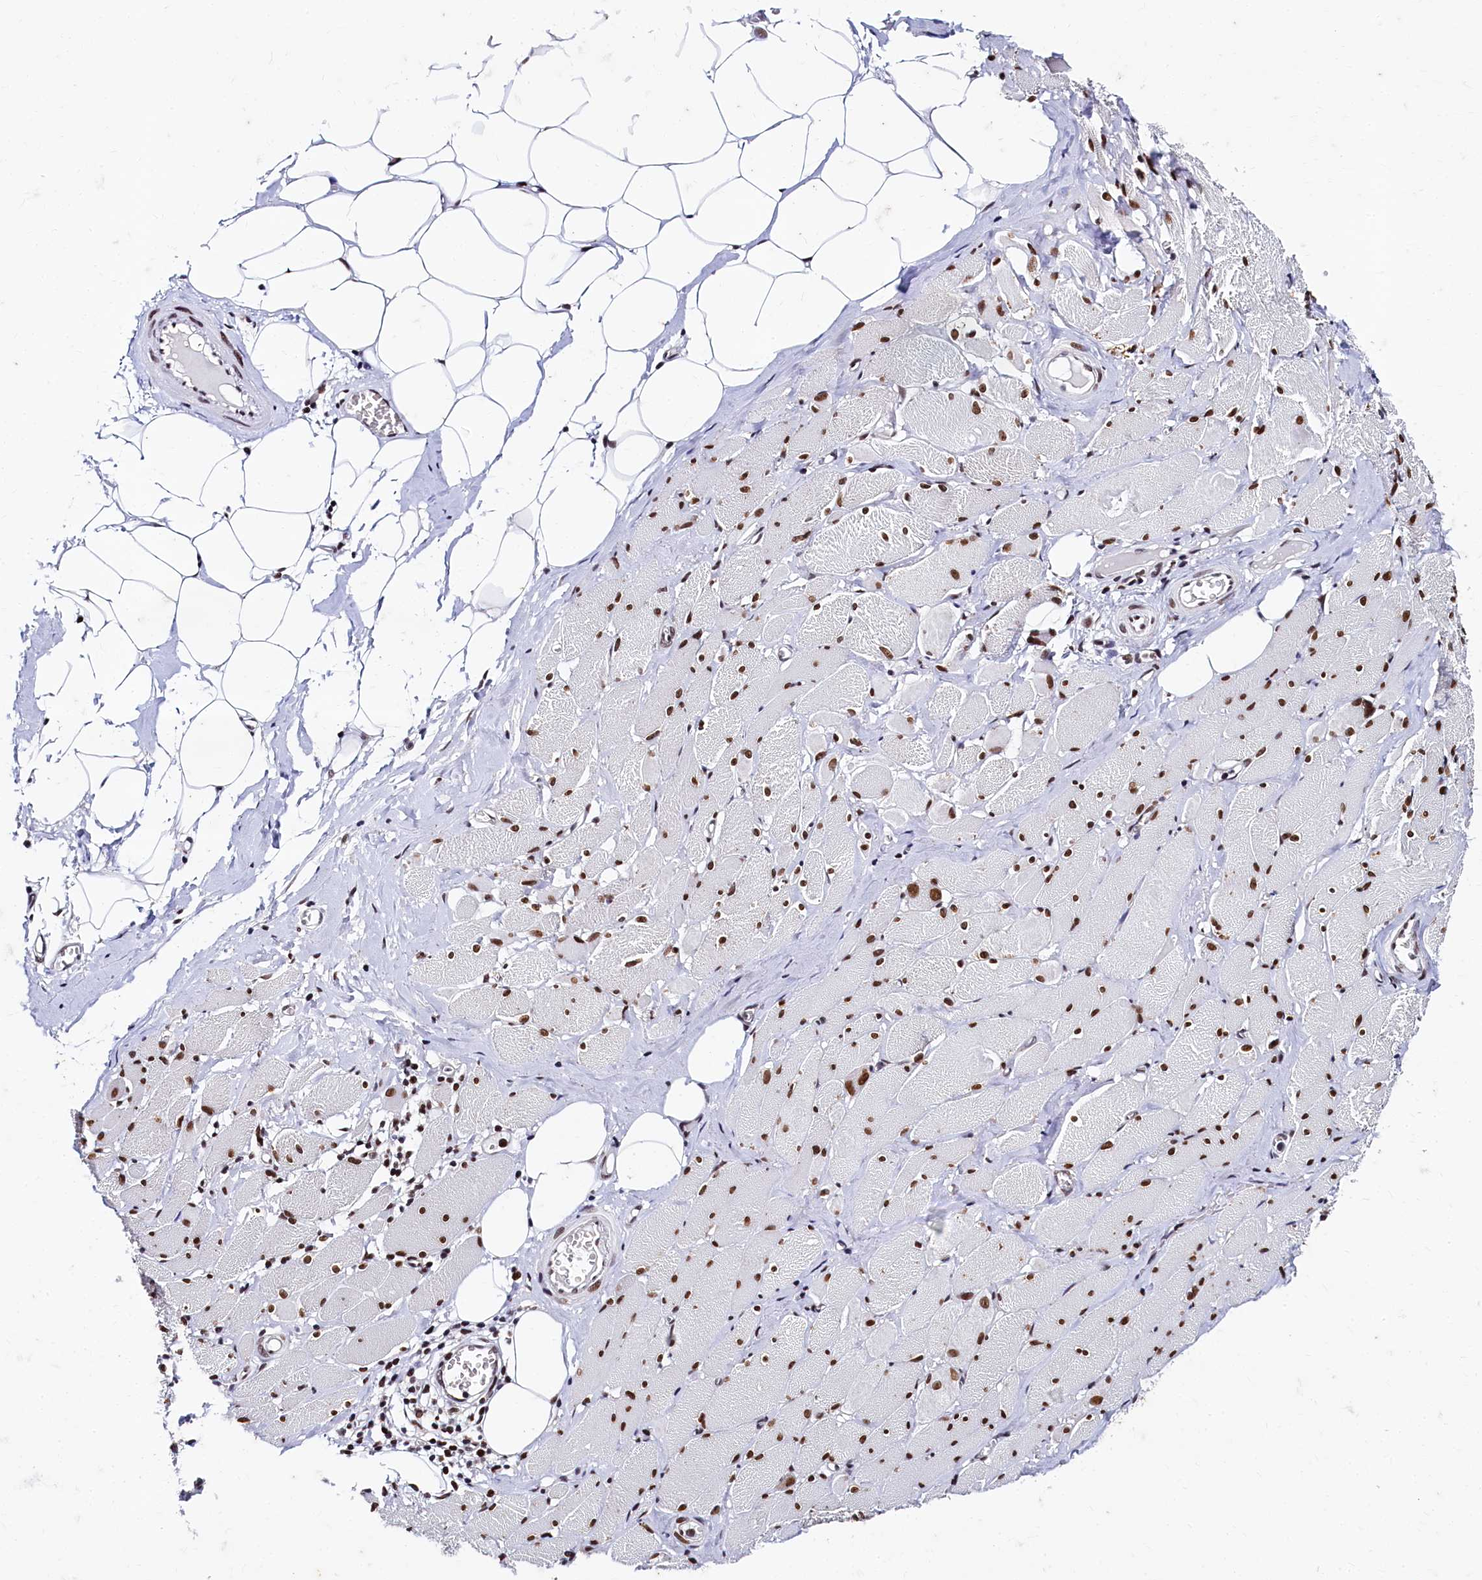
{"staining": {"intensity": "strong", "quantity": ">75%", "location": "nuclear"}, "tissue": "skeletal muscle", "cell_type": "Myocytes", "image_type": "normal", "snomed": [{"axis": "morphology", "description": "Normal tissue, NOS"}, {"axis": "morphology", "description": "Basal cell carcinoma"}, {"axis": "topography", "description": "Skeletal muscle"}], "caption": "This histopathology image reveals immunohistochemistry (IHC) staining of benign skeletal muscle, with high strong nuclear positivity in approximately >75% of myocytes.", "gene": "CPSF7", "patient": {"sex": "female", "age": 64}}